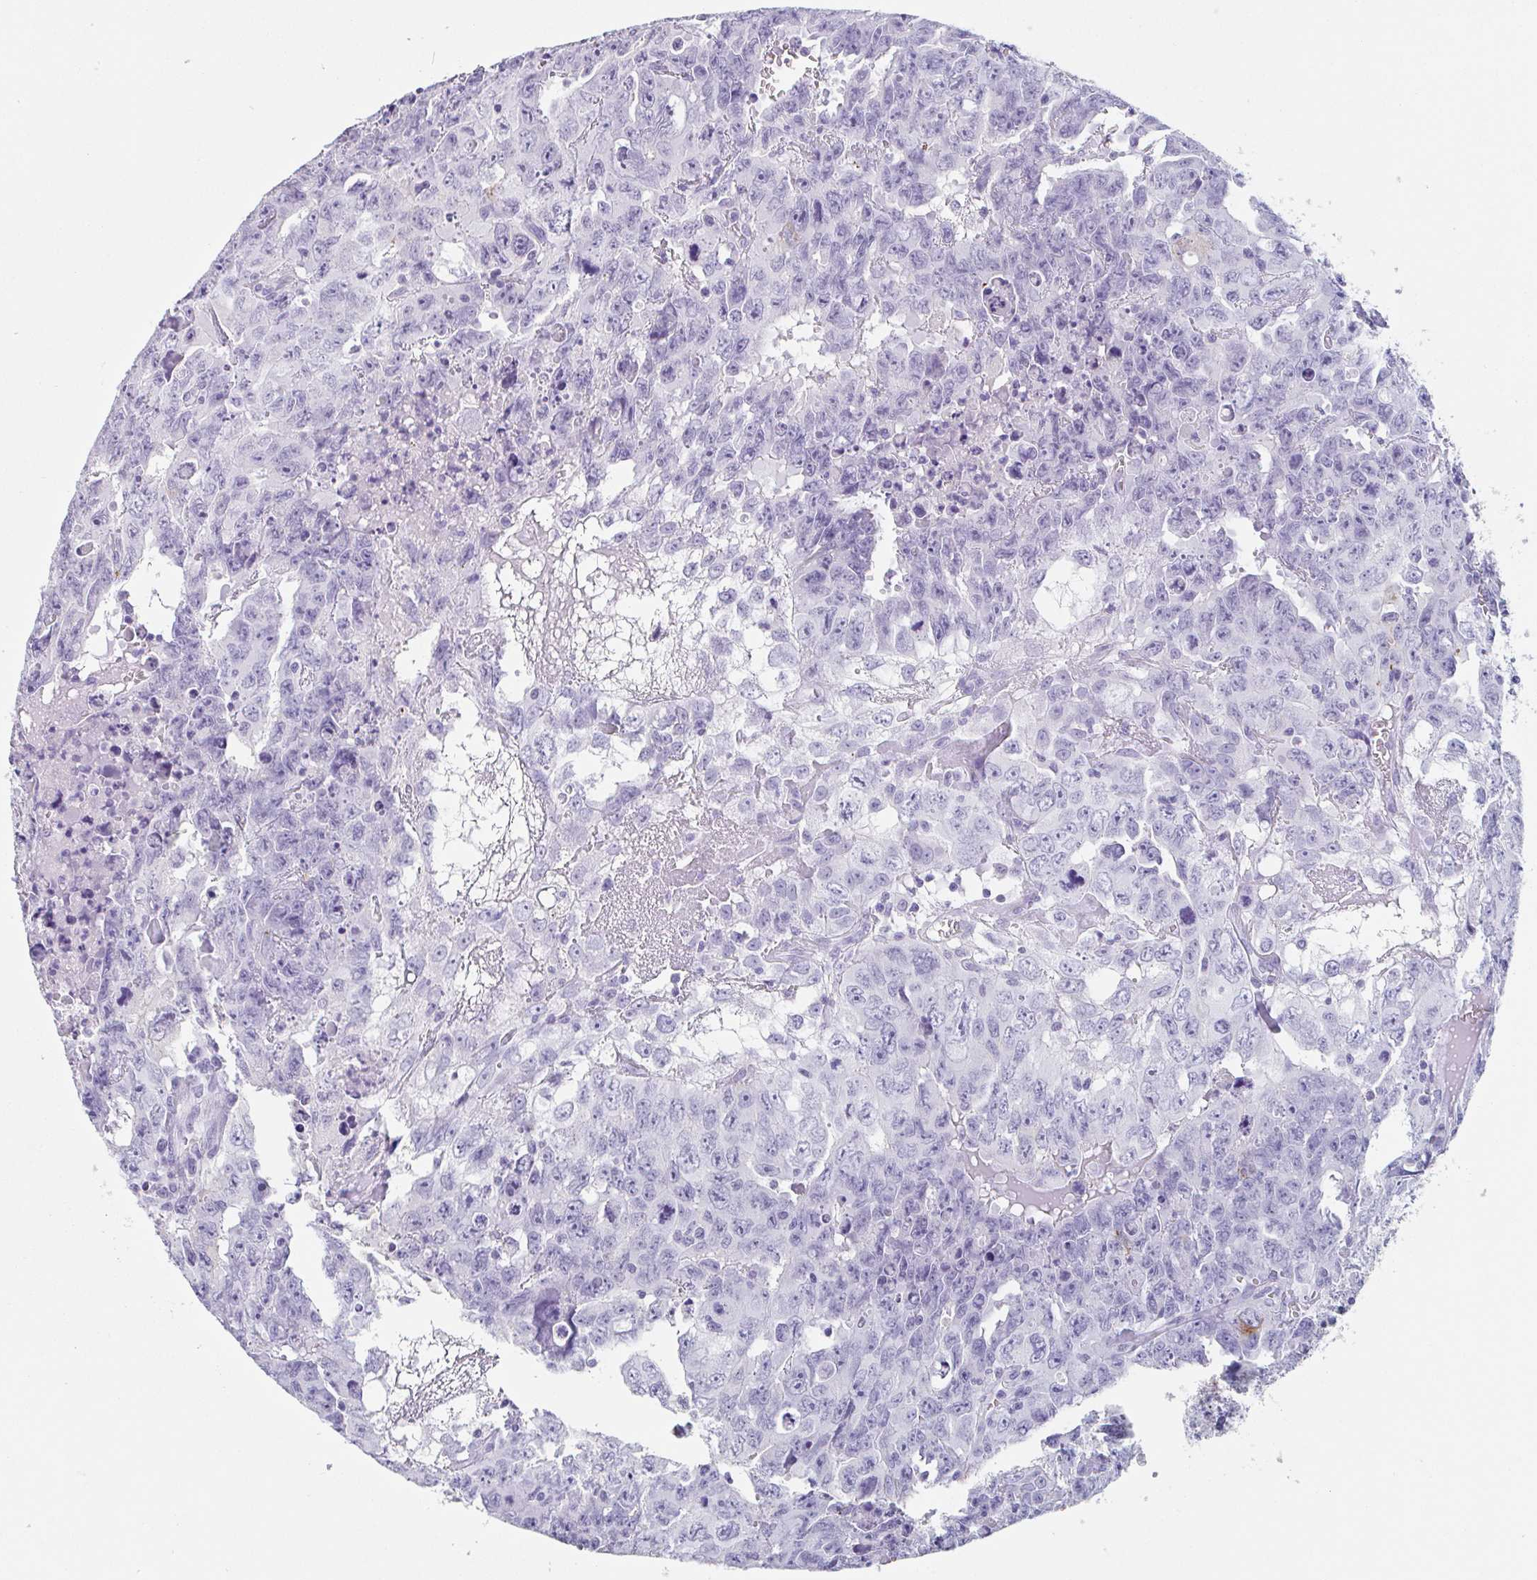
{"staining": {"intensity": "negative", "quantity": "none", "location": "none"}, "tissue": "testis cancer", "cell_type": "Tumor cells", "image_type": "cancer", "snomed": [{"axis": "morphology", "description": "Carcinoma, Embryonal, NOS"}, {"axis": "topography", "description": "Testis"}], "caption": "DAB immunohistochemical staining of embryonal carcinoma (testis) exhibits no significant positivity in tumor cells.", "gene": "EMC4", "patient": {"sex": "male", "age": 24}}